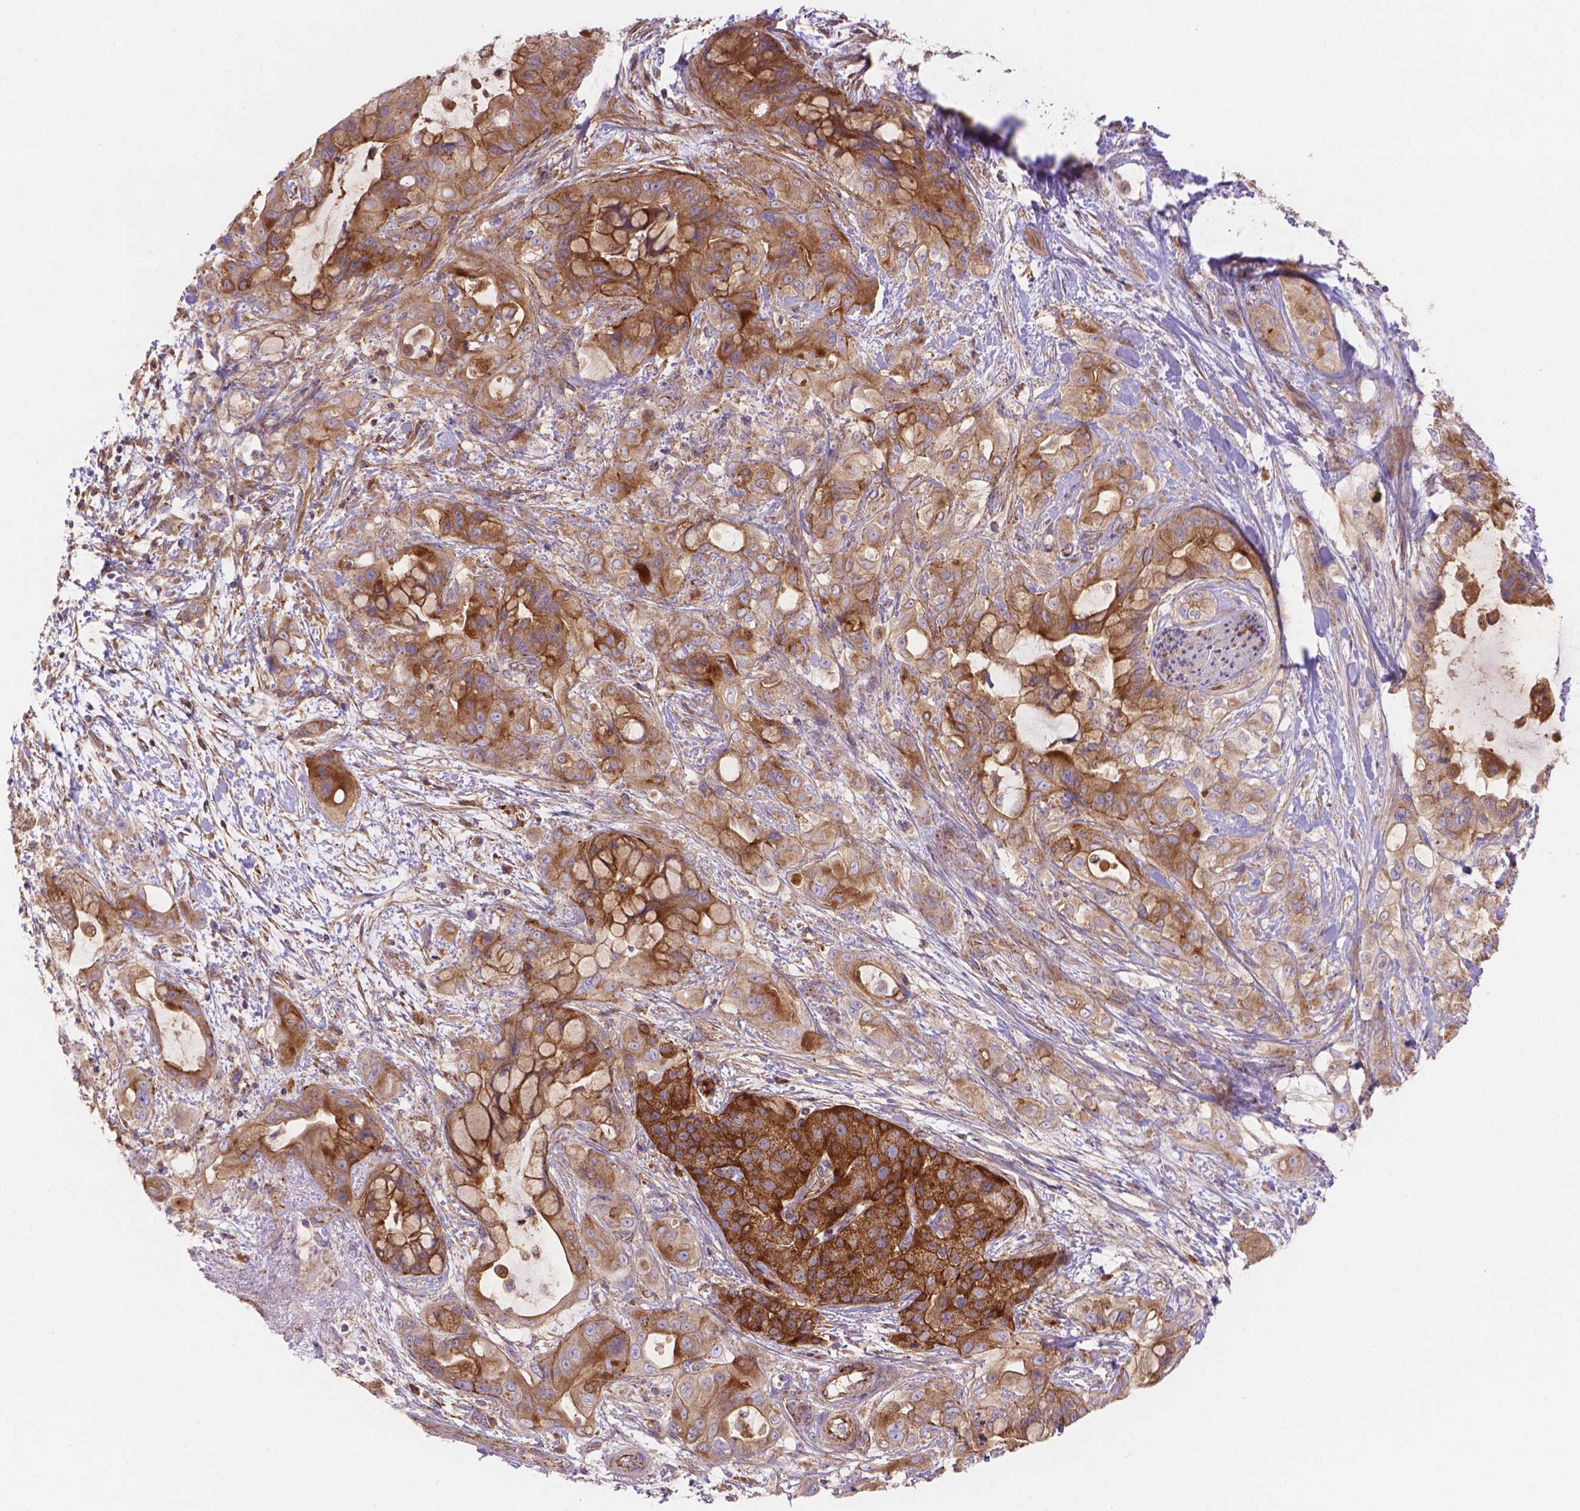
{"staining": {"intensity": "moderate", "quantity": ">75%", "location": "cytoplasmic/membranous"}, "tissue": "pancreatic cancer", "cell_type": "Tumor cells", "image_type": "cancer", "snomed": [{"axis": "morphology", "description": "Adenocarcinoma, NOS"}, {"axis": "topography", "description": "Pancreas"}], "caption": "Immunohistochemical staining of pancreatic cancer (adenocarcinoma) displays medium levels of moderate cytoplasmic/membranous expression in about >75% of tumor cells. (Stains: DAB (3,3'-diaminobenzidine) in brown, nuclei in blue, Microscopy: brightfield microscopy at high magnification).", "gene": "AK3", "patient": {"sex": "male", "age": 71}}